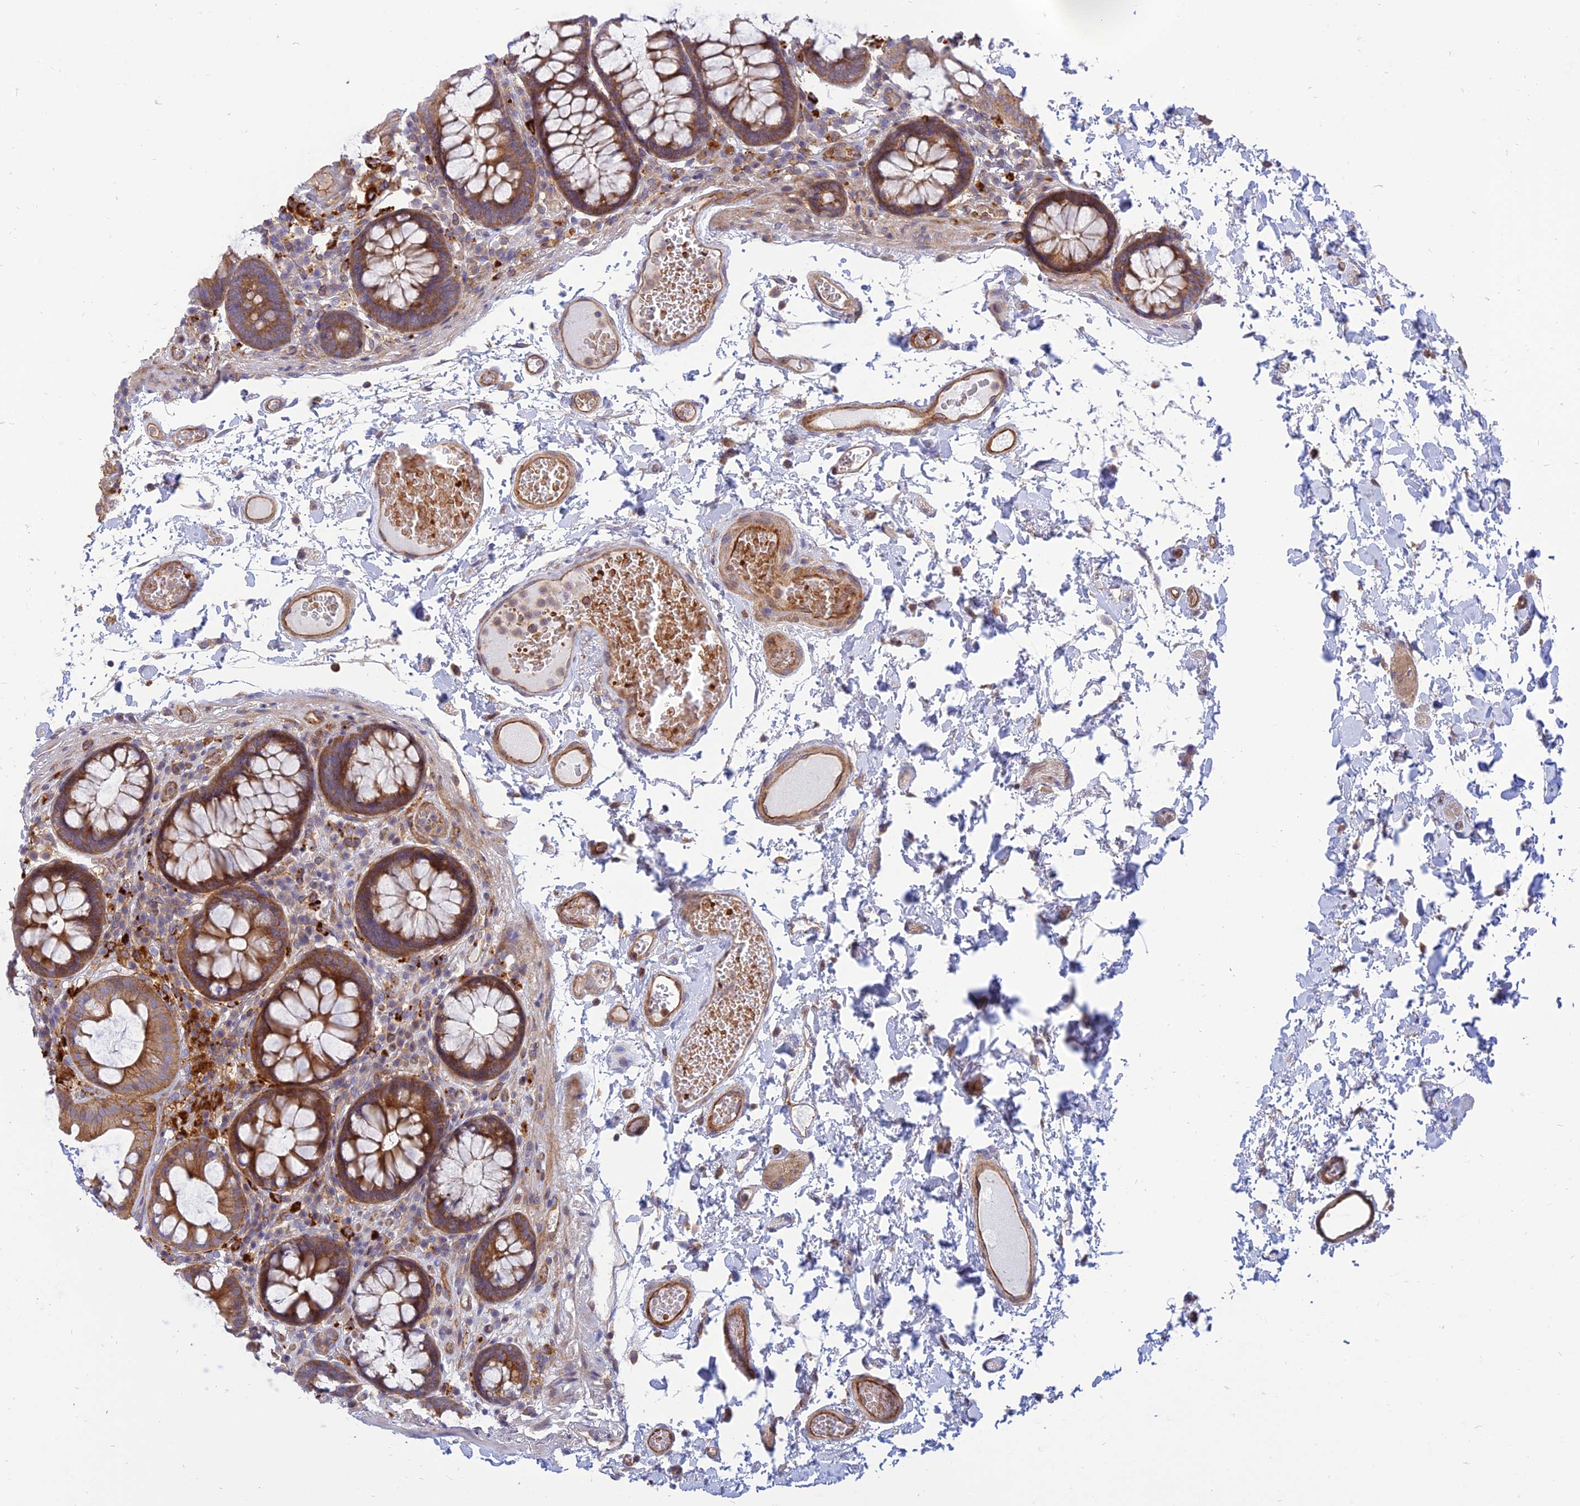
{"staining": {"intensity": "moderate", "quantity": ">75%", "location": "cytoplasmic/membranous"}, "tissue": "colon", "cell_type": "Endothelial cells", "image_type": "normal", "snomed": [{"axis": "morphology", "description": "Normal tissue, NOS"}, {"axis": "topography", "description": "Colon"}], "caption": "Human colon stained for a protein (brown) shows moderate cytoplasmic/membranous positive expression in approximately >75% of endothelial cells.", "gene": "PHKA2", "patient": {"sex": "male", "age": 84}}